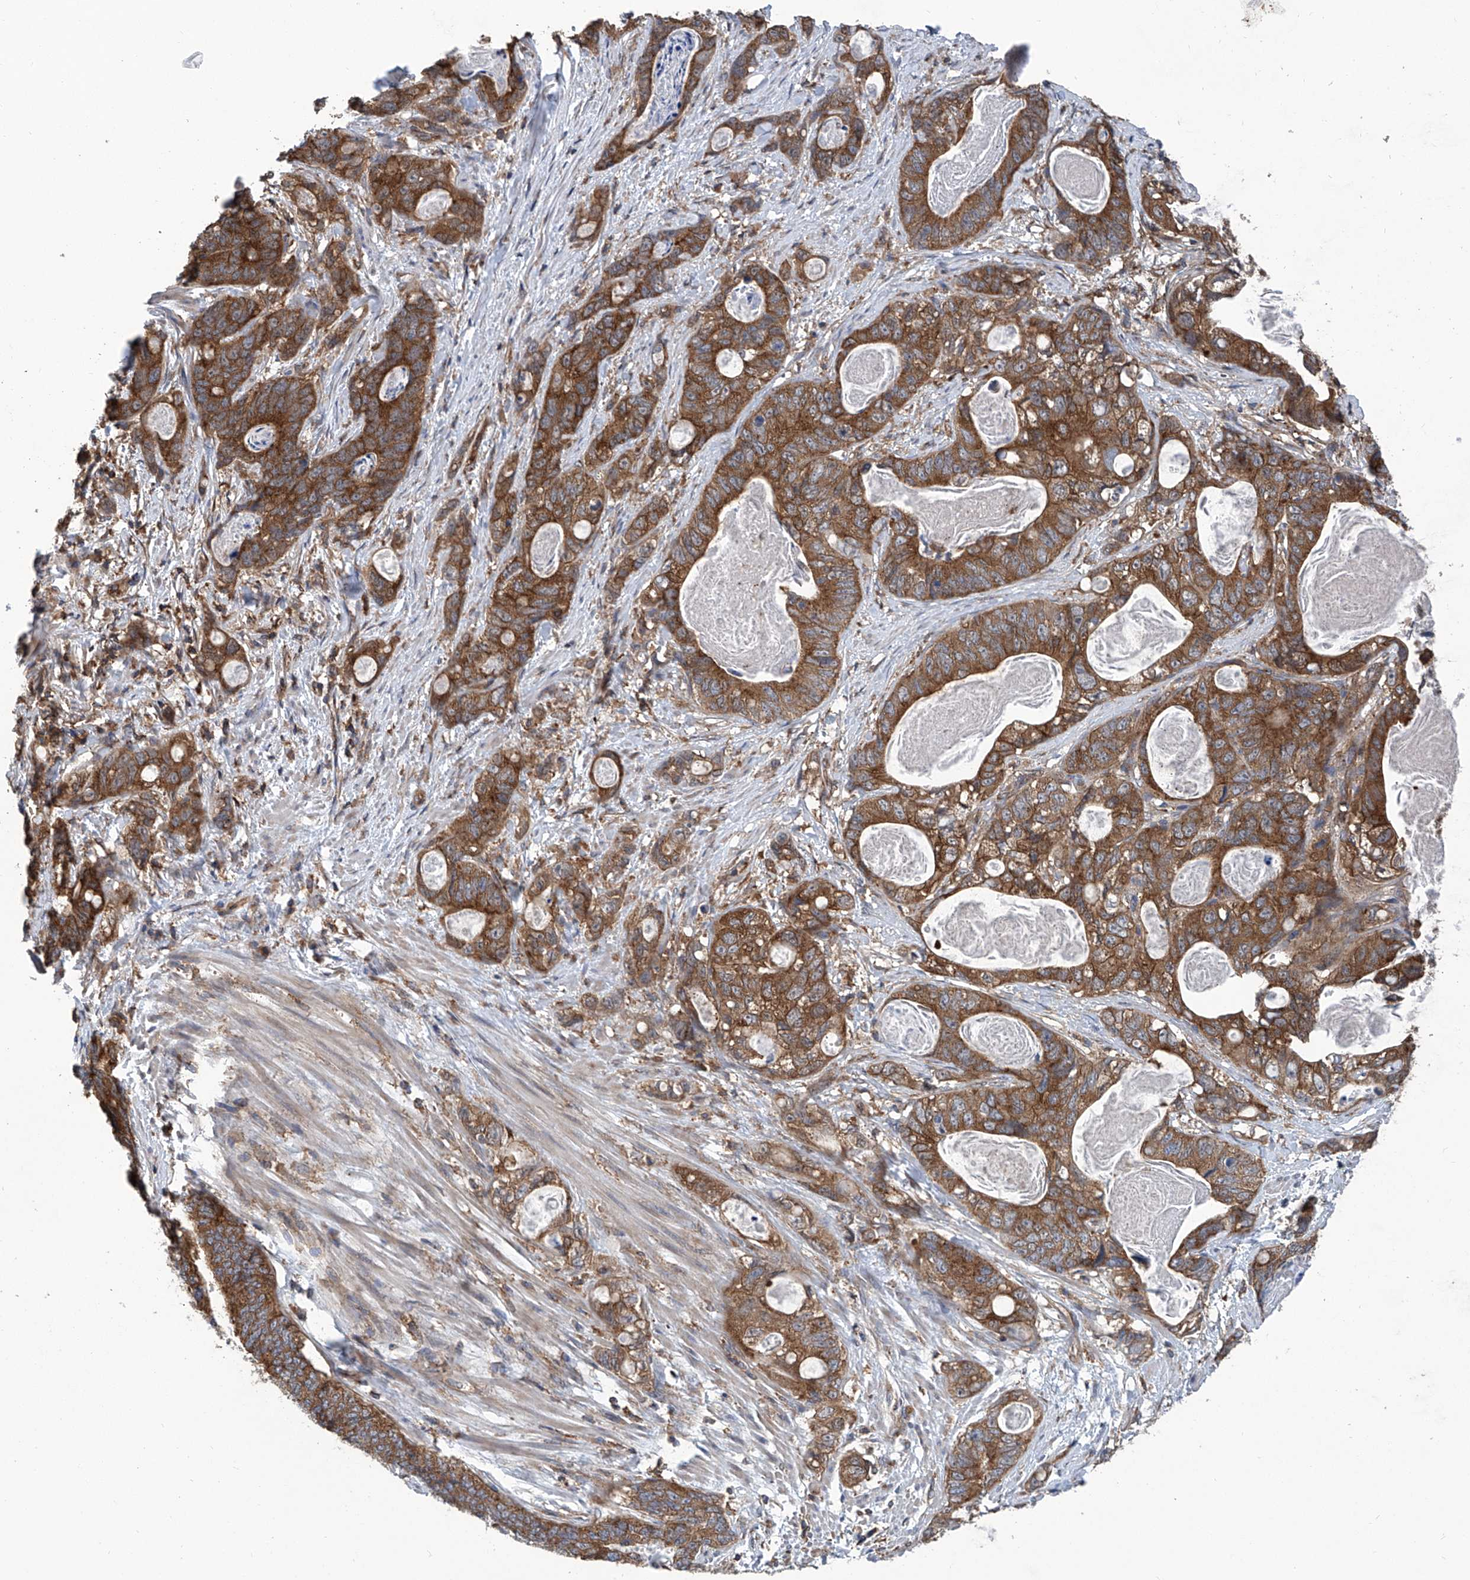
{"staining": {"intensity": "strong", "quantity": ">75%", "location": "cytoplasmic/membranous"}, "tissue": "stomach cancer", "cell_type": "Tumor cells", "image_type": "cancer", "snomed": [{"axis": "morphology", "description": "Normal tissue, NOS"}, {"axis": "morphology", "description": "Adenocarcinoma, NOS"}, {"axis": "topography", "description": "Stomach"}], "caption": "Protein expression analysis of human adenocarcinoma (stomach) reveals strong cytoplasmic/membranous positivity in about >75% of tumor cells. The protein of interest is shown in brown color, while the nuclei are stained blue.", "gene": "SMAP1", "patient": {"sex": "female", "age": 89}}